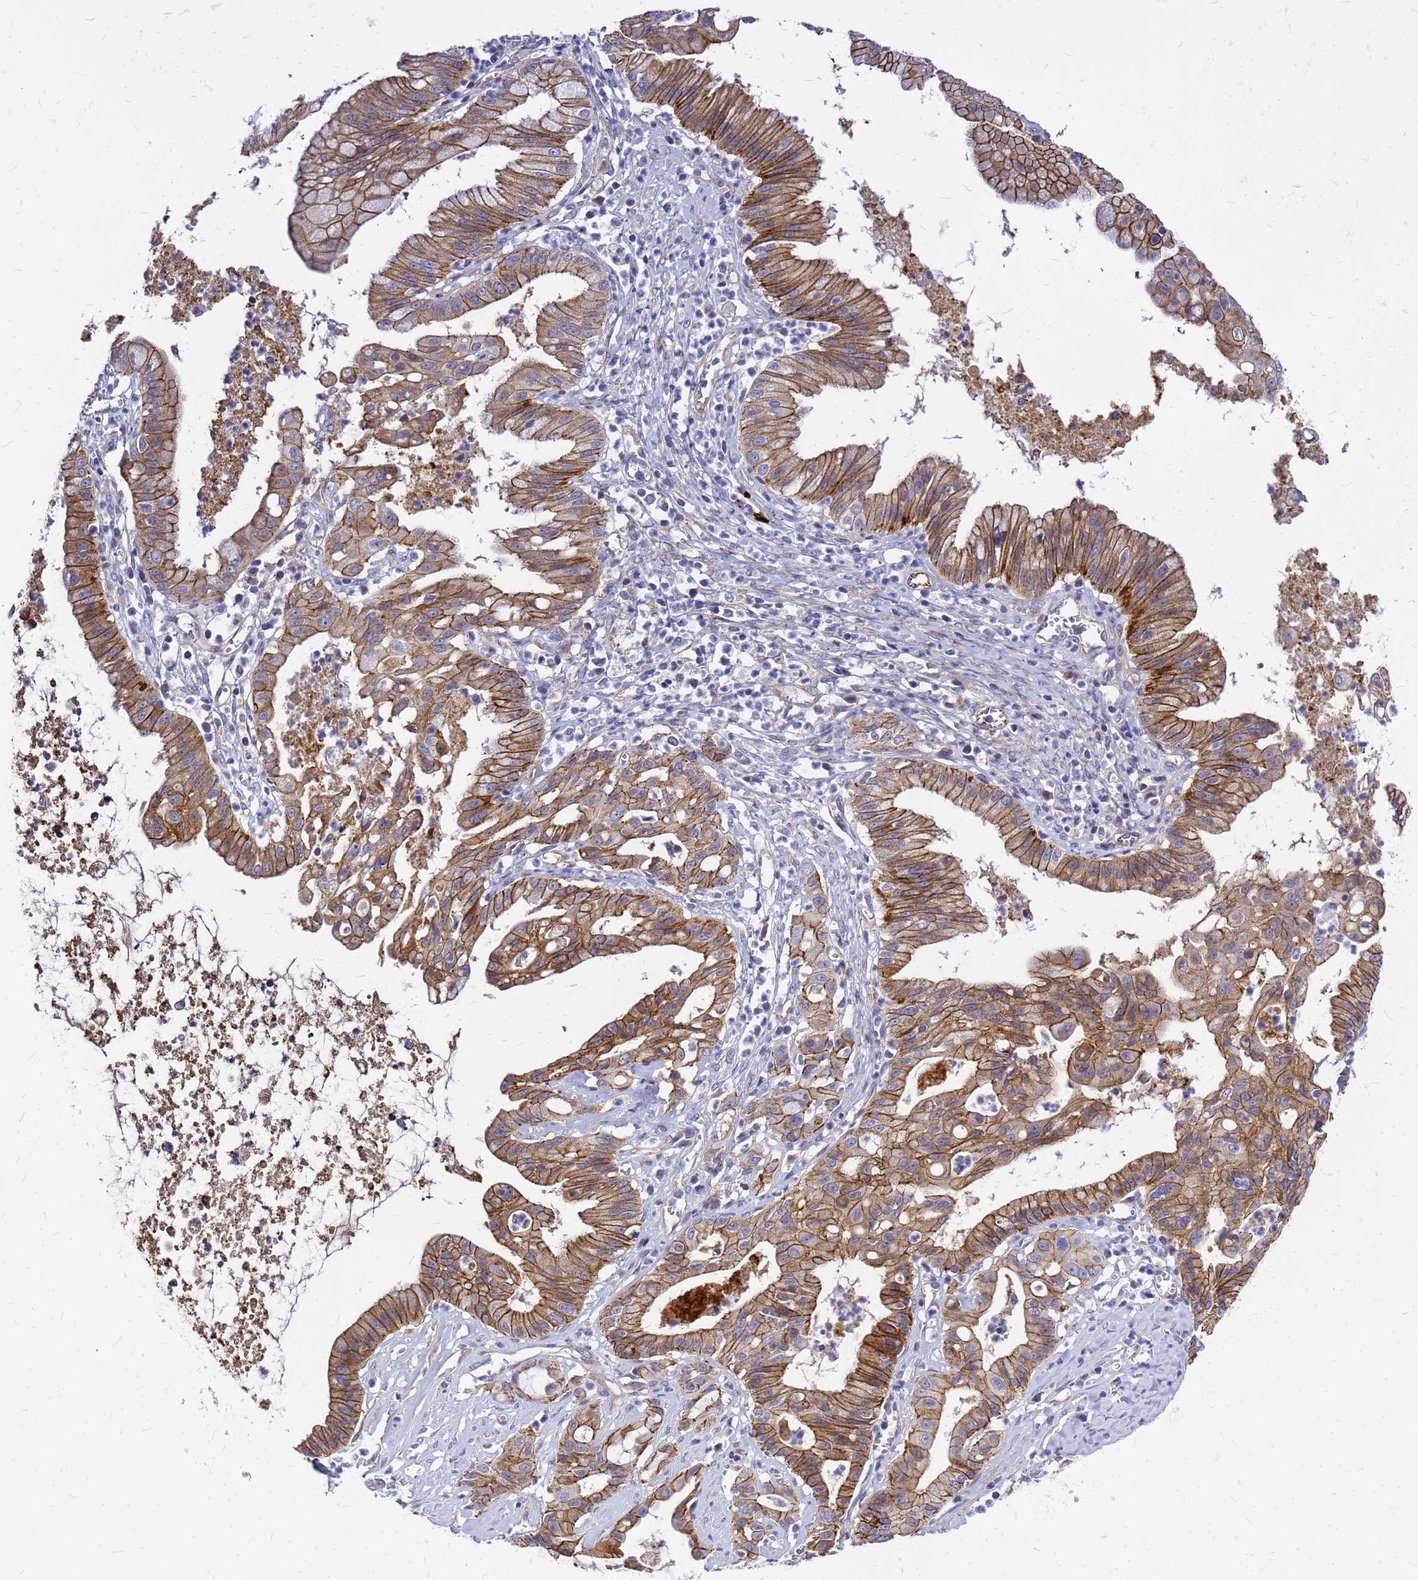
{"staining": {"intensity": "moderate", "quantity": ">75%", "location": "cytoplasmic/membranous"}, "tissue": "ovarian cancer", "cell_type": "Tumor cells", "image_type": "cancer", "snomed": [{"axis": "morphology", "description": "Cystadenocarcinoma, mucinous, NOS"}, {"axis": "topography", "description": "Ovary"}], "caption": "Immunohistochemistry (DAB) staining of human ovarian cancer exhibits moderate cytoplasmic/membranous protein expression in approximately >75% of tumor cells.", "gene": "FBXW5", "patient": {"sex": "female", "age": 70}}